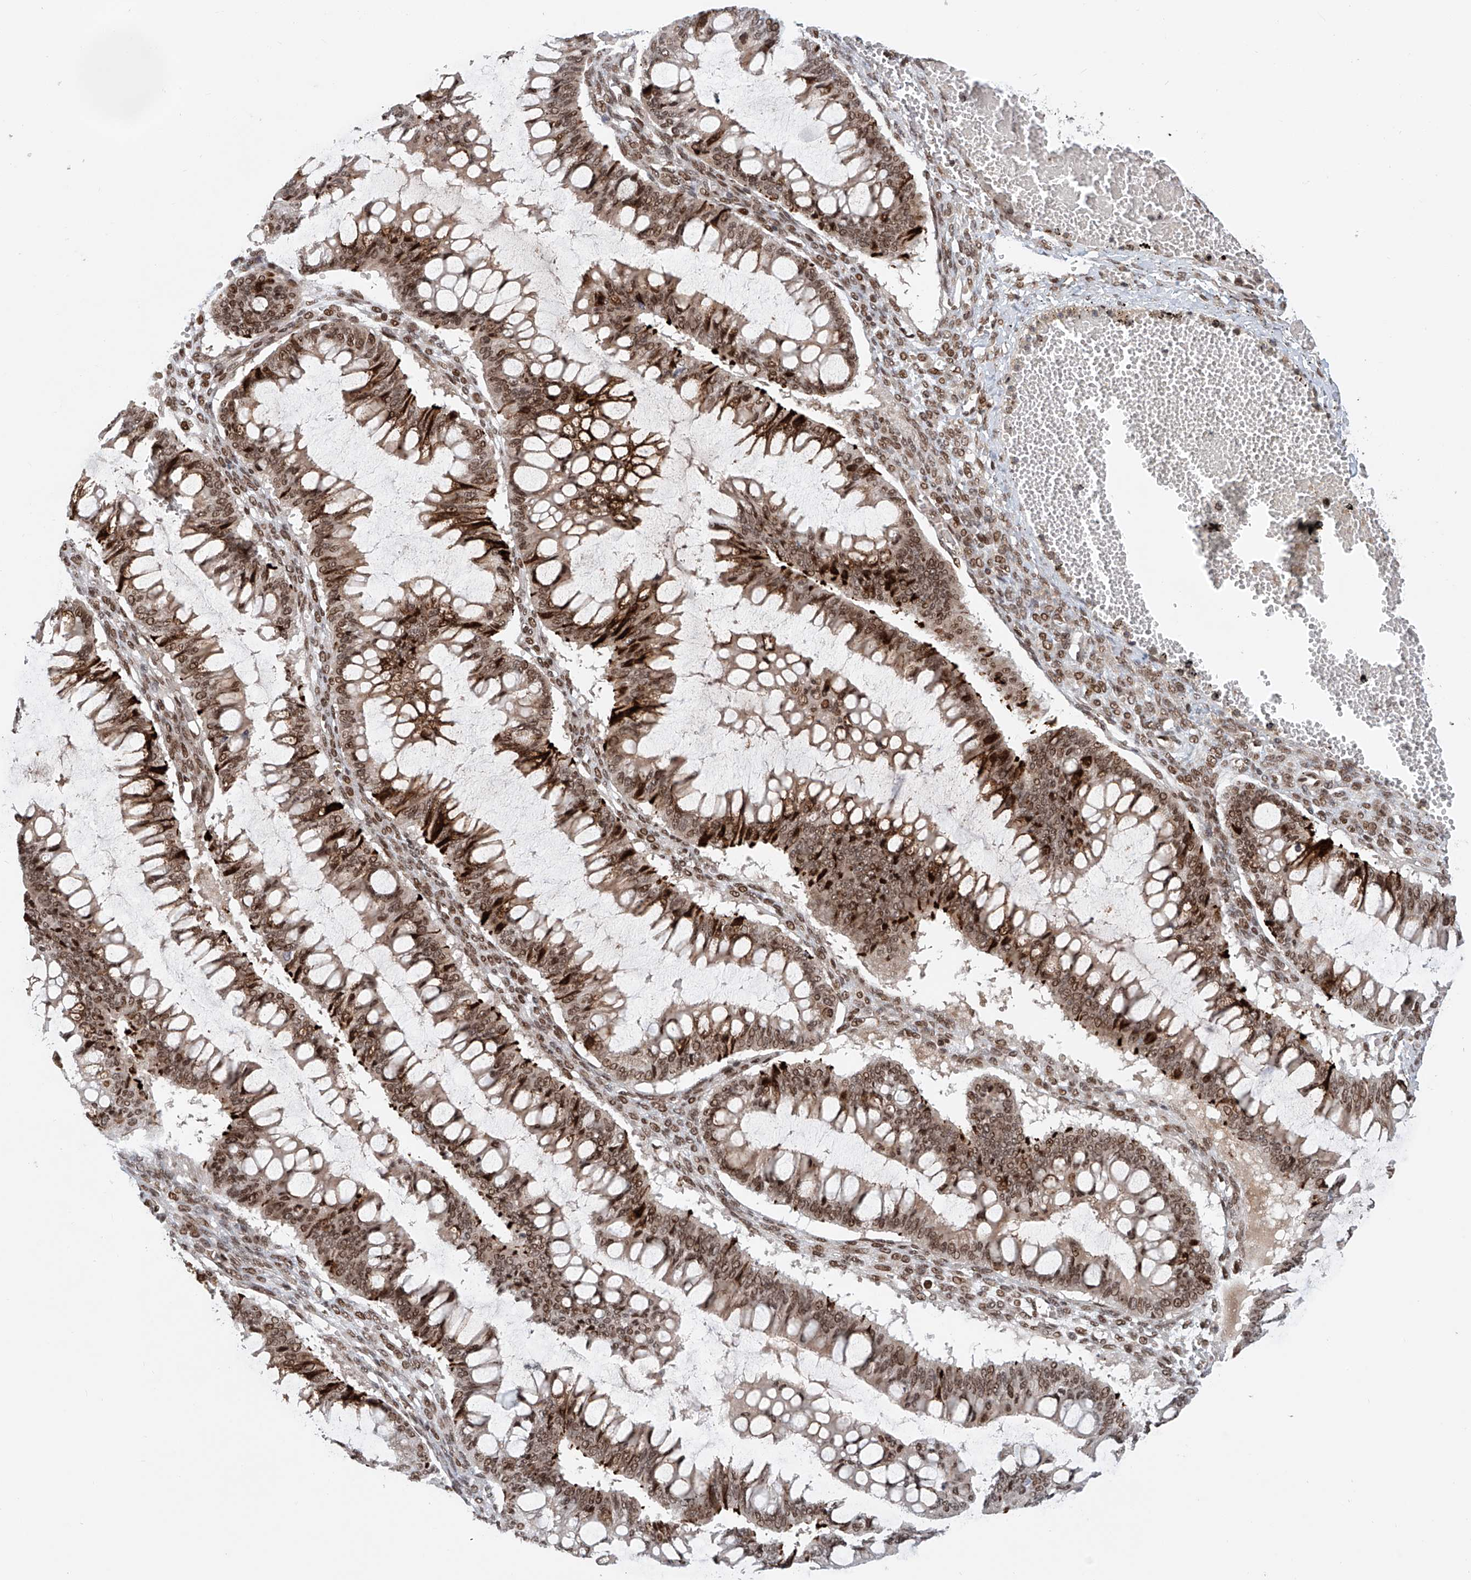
{"staining": {"intensity": "strong", "quantity": ">75%", "location": "cytoplasmic/membranous,nuclear"}, "tissue": "ovarian cancer", "cell_type": "Tumor cells", "image_type": "cancer", "snomed": [{"axis": "morphology", "description": "Cystadenocarcinoma, mucinous, NOS"}, {"axis": "topography", "description": "Ovary"}], "caption": "The micrograph displays a brown stain indicating the presence of a protein in the cytoplasmic/membranous and nuclear of tumor cells in mucinous cystadenocarcinoma (ovarian).", "gene": "ZNF470", "patient": {"sex": "female", "age": 73}}